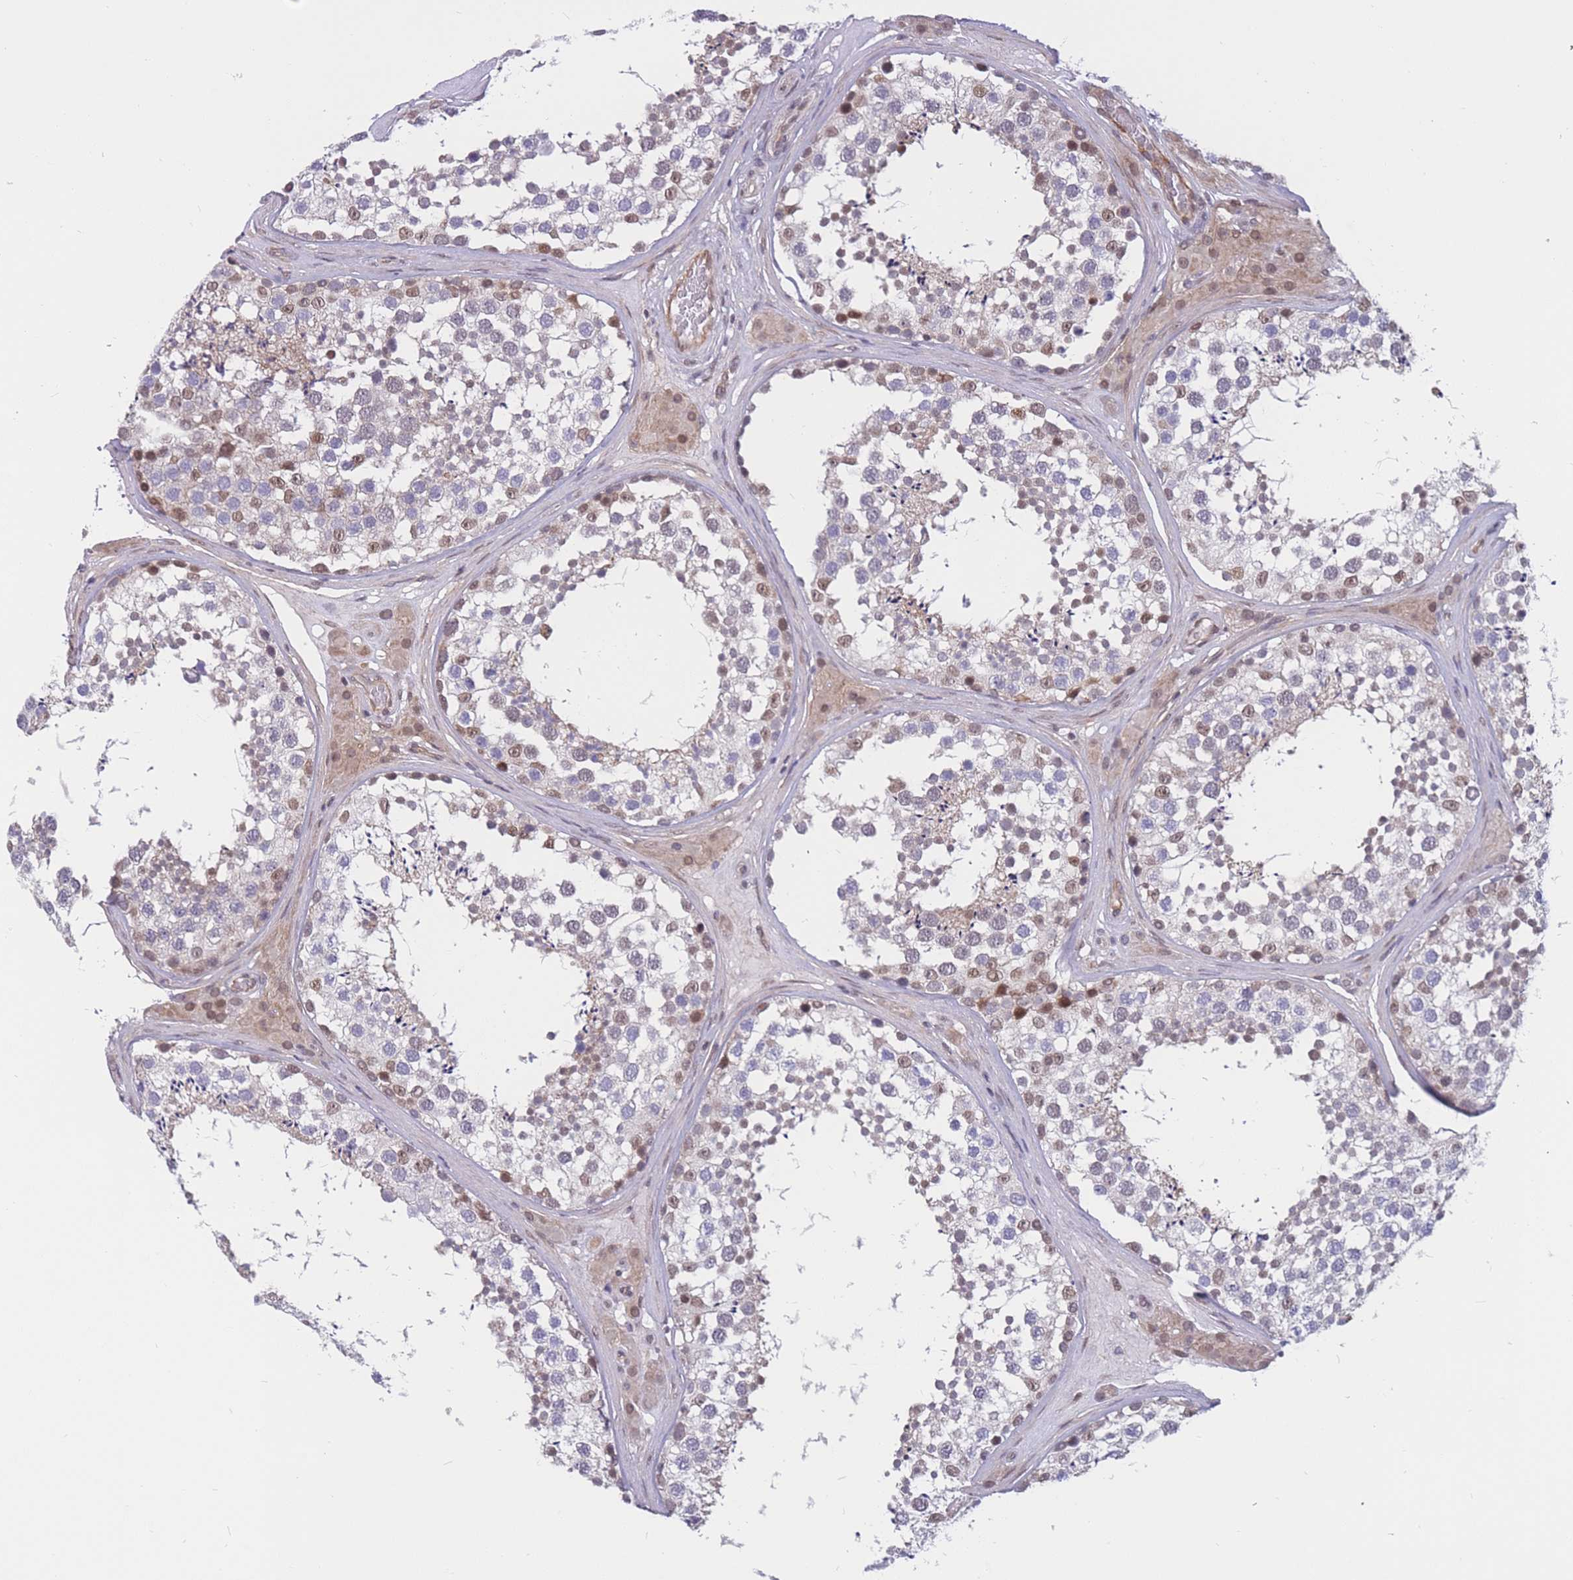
{"staining": {"intensity": "moderate", "quantity": "<25%", "location": "nuclear"}, "tissue": "testis", "cell_type": "Cells in seminiferous ducts", "image_type": "normal", "snomed": [{"axis": "morphology", "description": "Normal tissue, NOS"}, {"axis": "topography", "description": "Testis"}], "caption": "Immunohistochemistry (IHC) (DAB (3,3'-diaminobenzidine)) staining of unremarkable human testis demonstrates moderate nuclear protein staining in approximately <25% of cells in seminiferous ducts.", "gene": "BCL9L", "patient": {"sex": "male", "age": 46}}